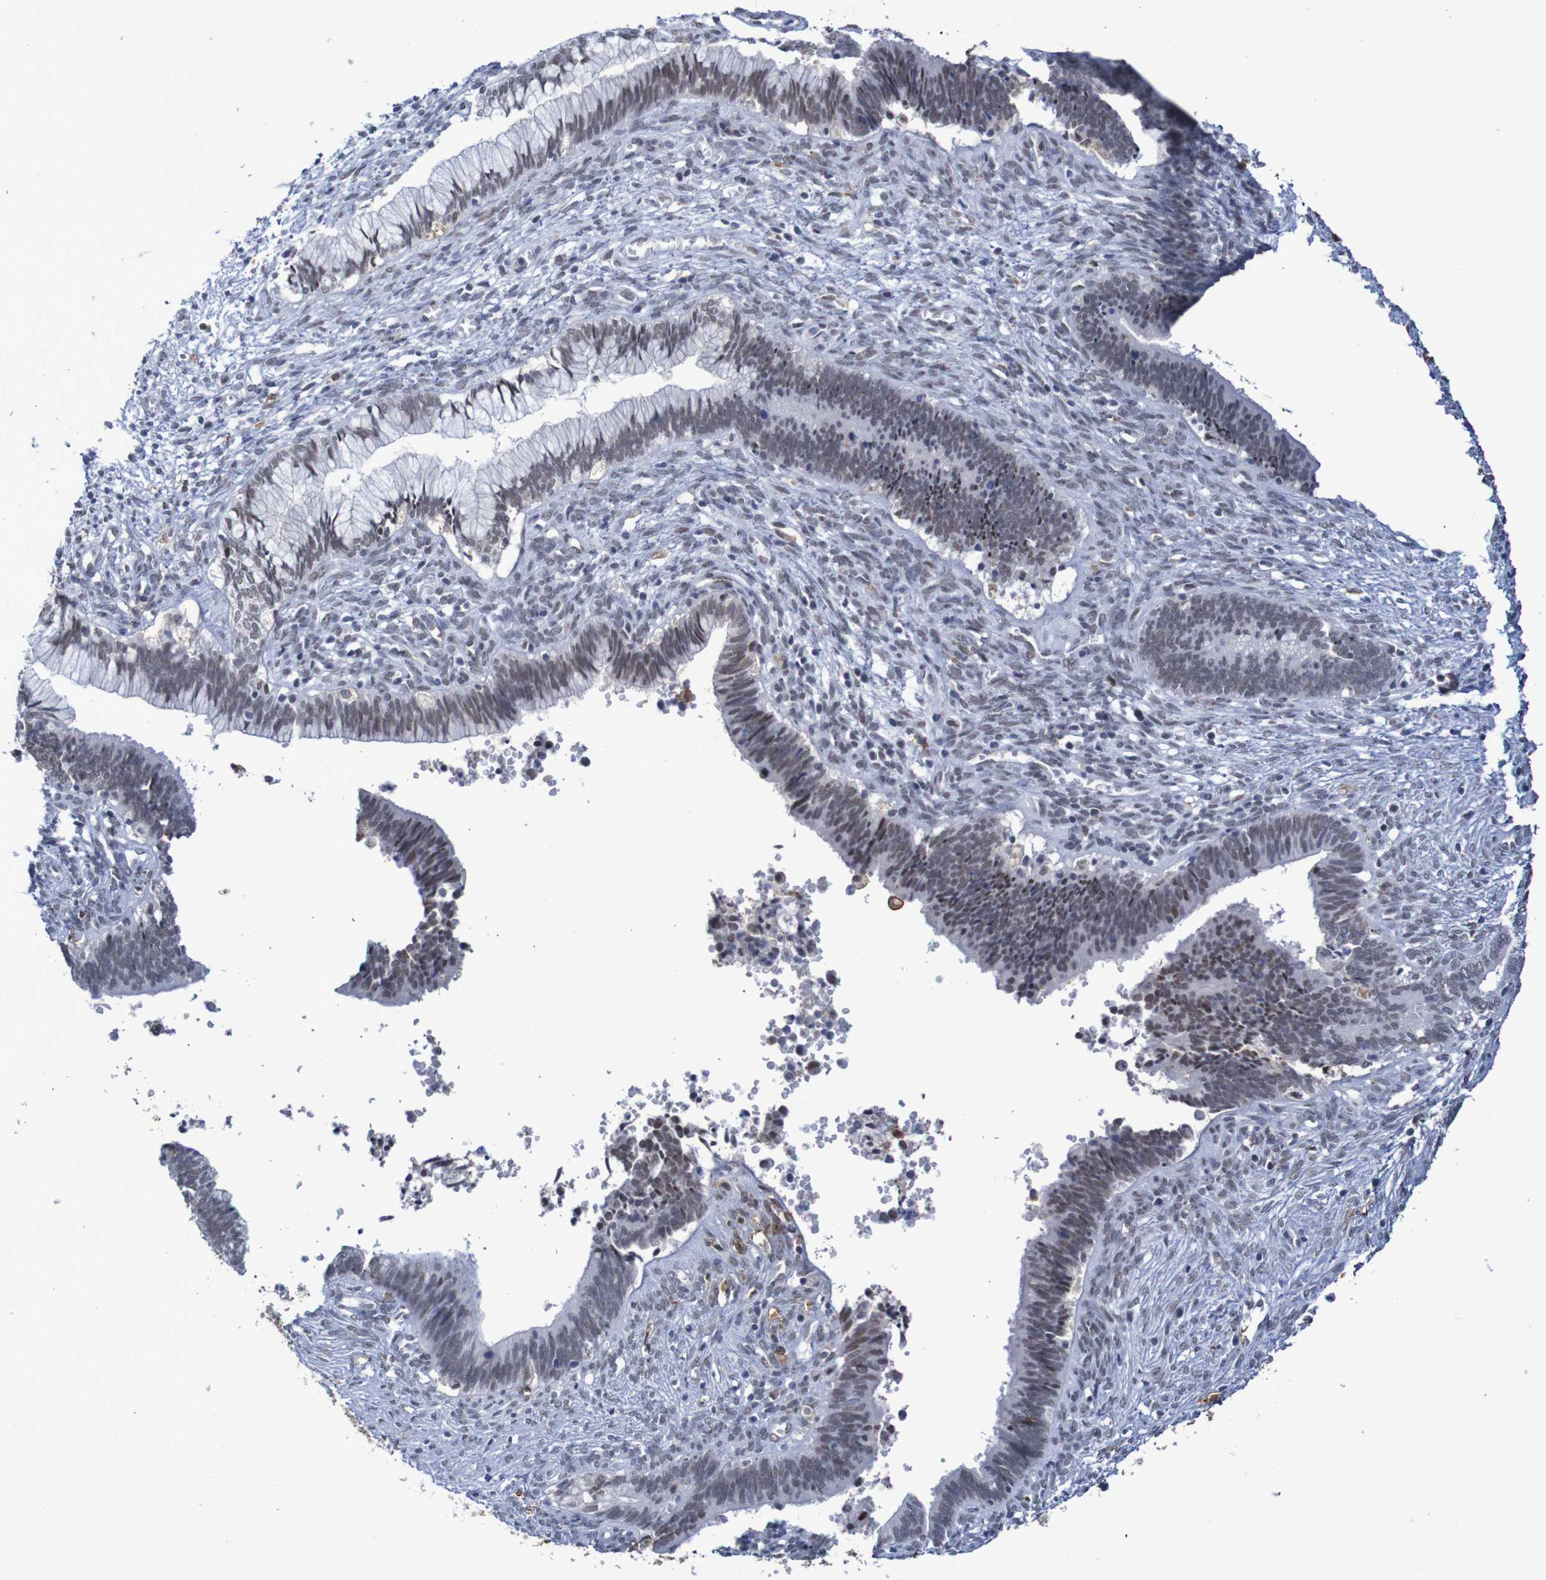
{"staining": {"intensity": "moderate", "quantity": ">75%", "location": "nuclear"}, "tissue": "cervical cancer", "cell_type": "Tumor cells", "image_type": "cancer", "snomed": [{"axis": "morphology", "description": "Adenocarcinoma, NOS"}, {"axis": "topography", "description": "Cervix"}], "caption": "Tumor cells show moderate nuclear expression in about >75% of cells in adenocarcinoma (cervical).", "gene": "MRTFB", "patient": {"sex": "female", "age": 44}}